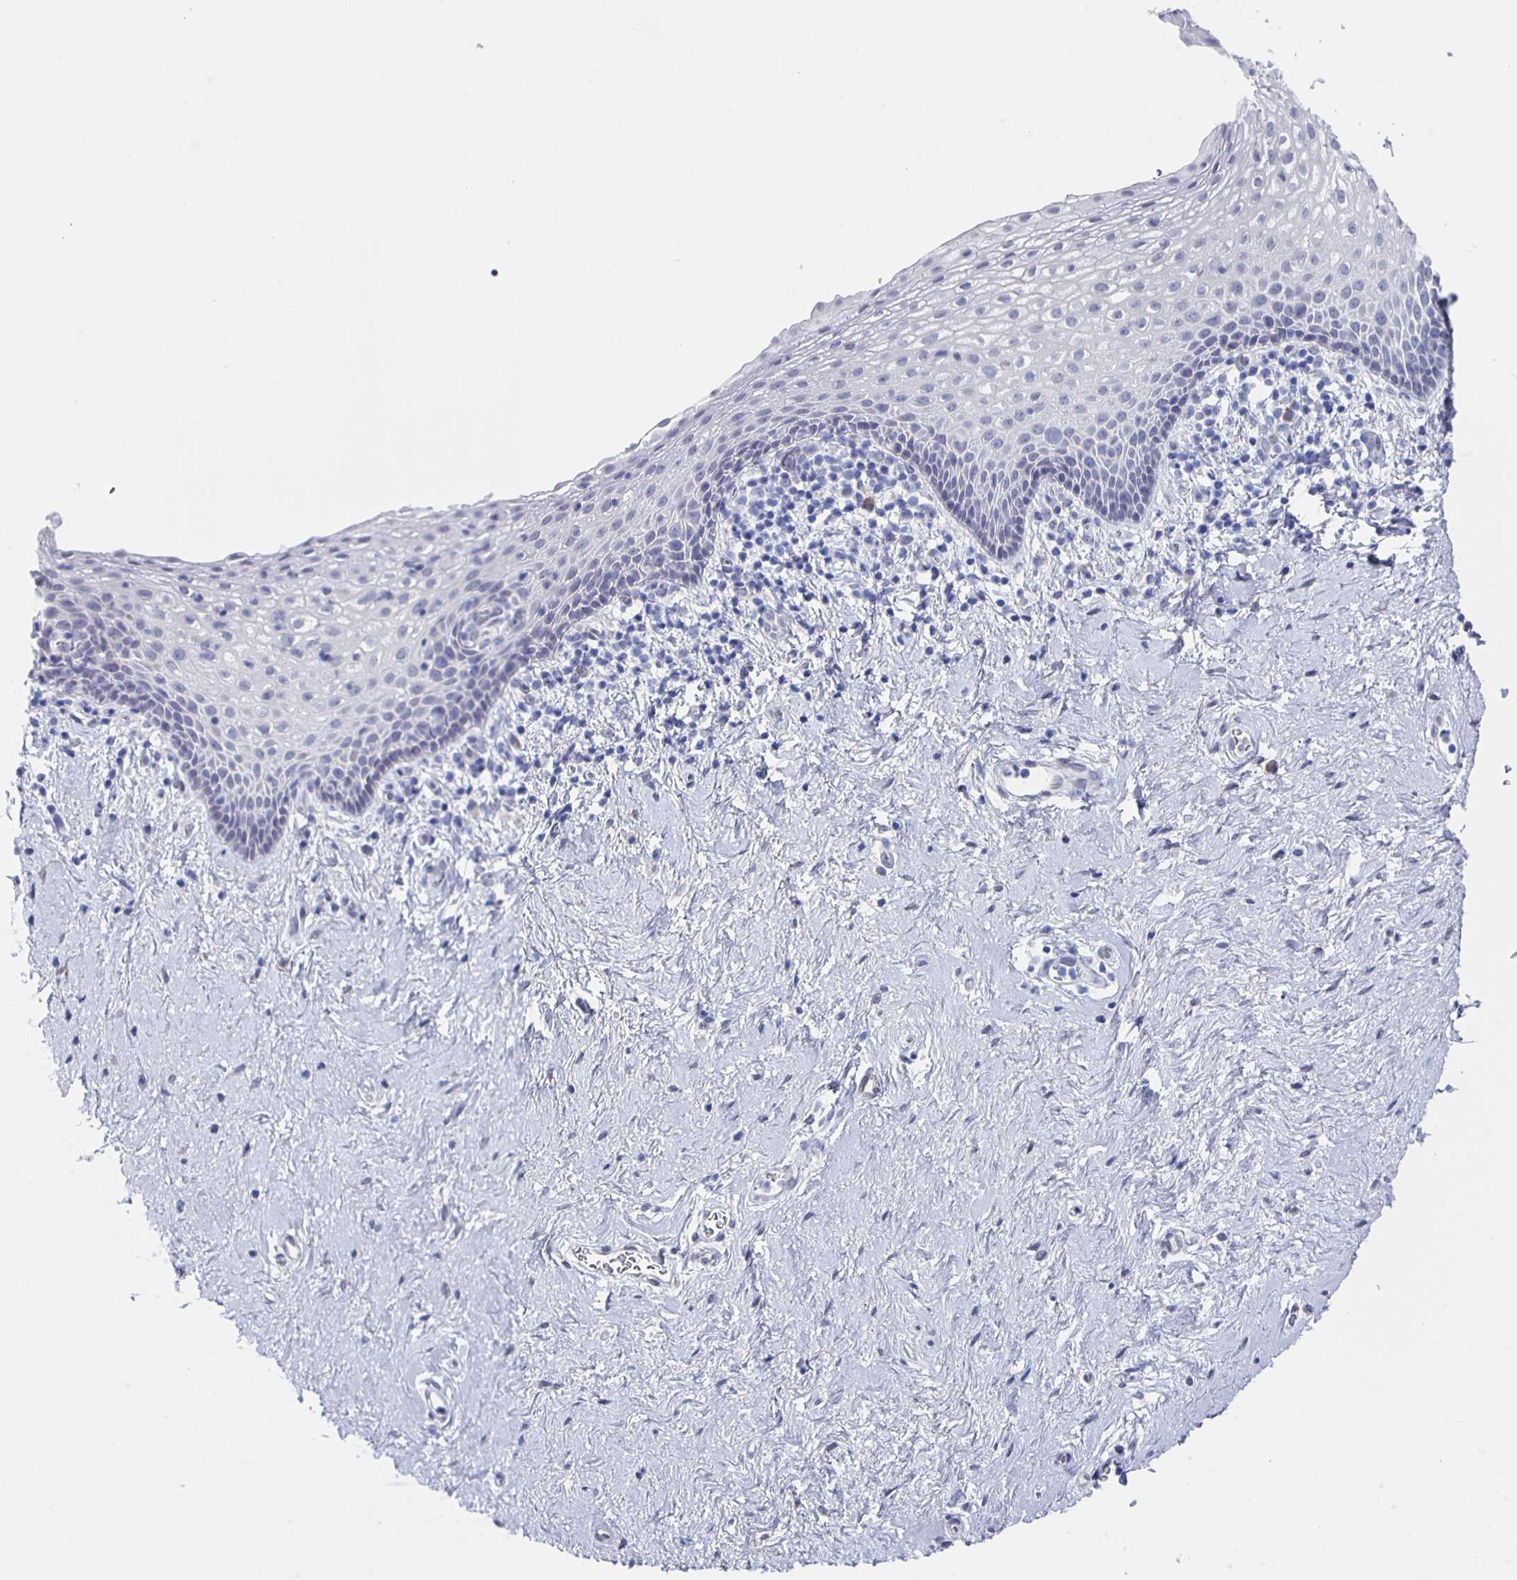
{"staining": {"intensity": "negative", "quantity": "none", "location": "none"}, "tissue": "vagina", "cell_type": "Squamous epithelial cells", "image_type": "normal", "snomed": [{"axis": "morphology", "description": "Normal tissue, NOS"}, {"axis": "topography", "description": "Vagina"}], "caption": "The micrograph demonstrates no significant staining in squamous epithelial cells of vagina.", "gene": "CCDC17", "patient": {"sex": "female", "age": 61}}